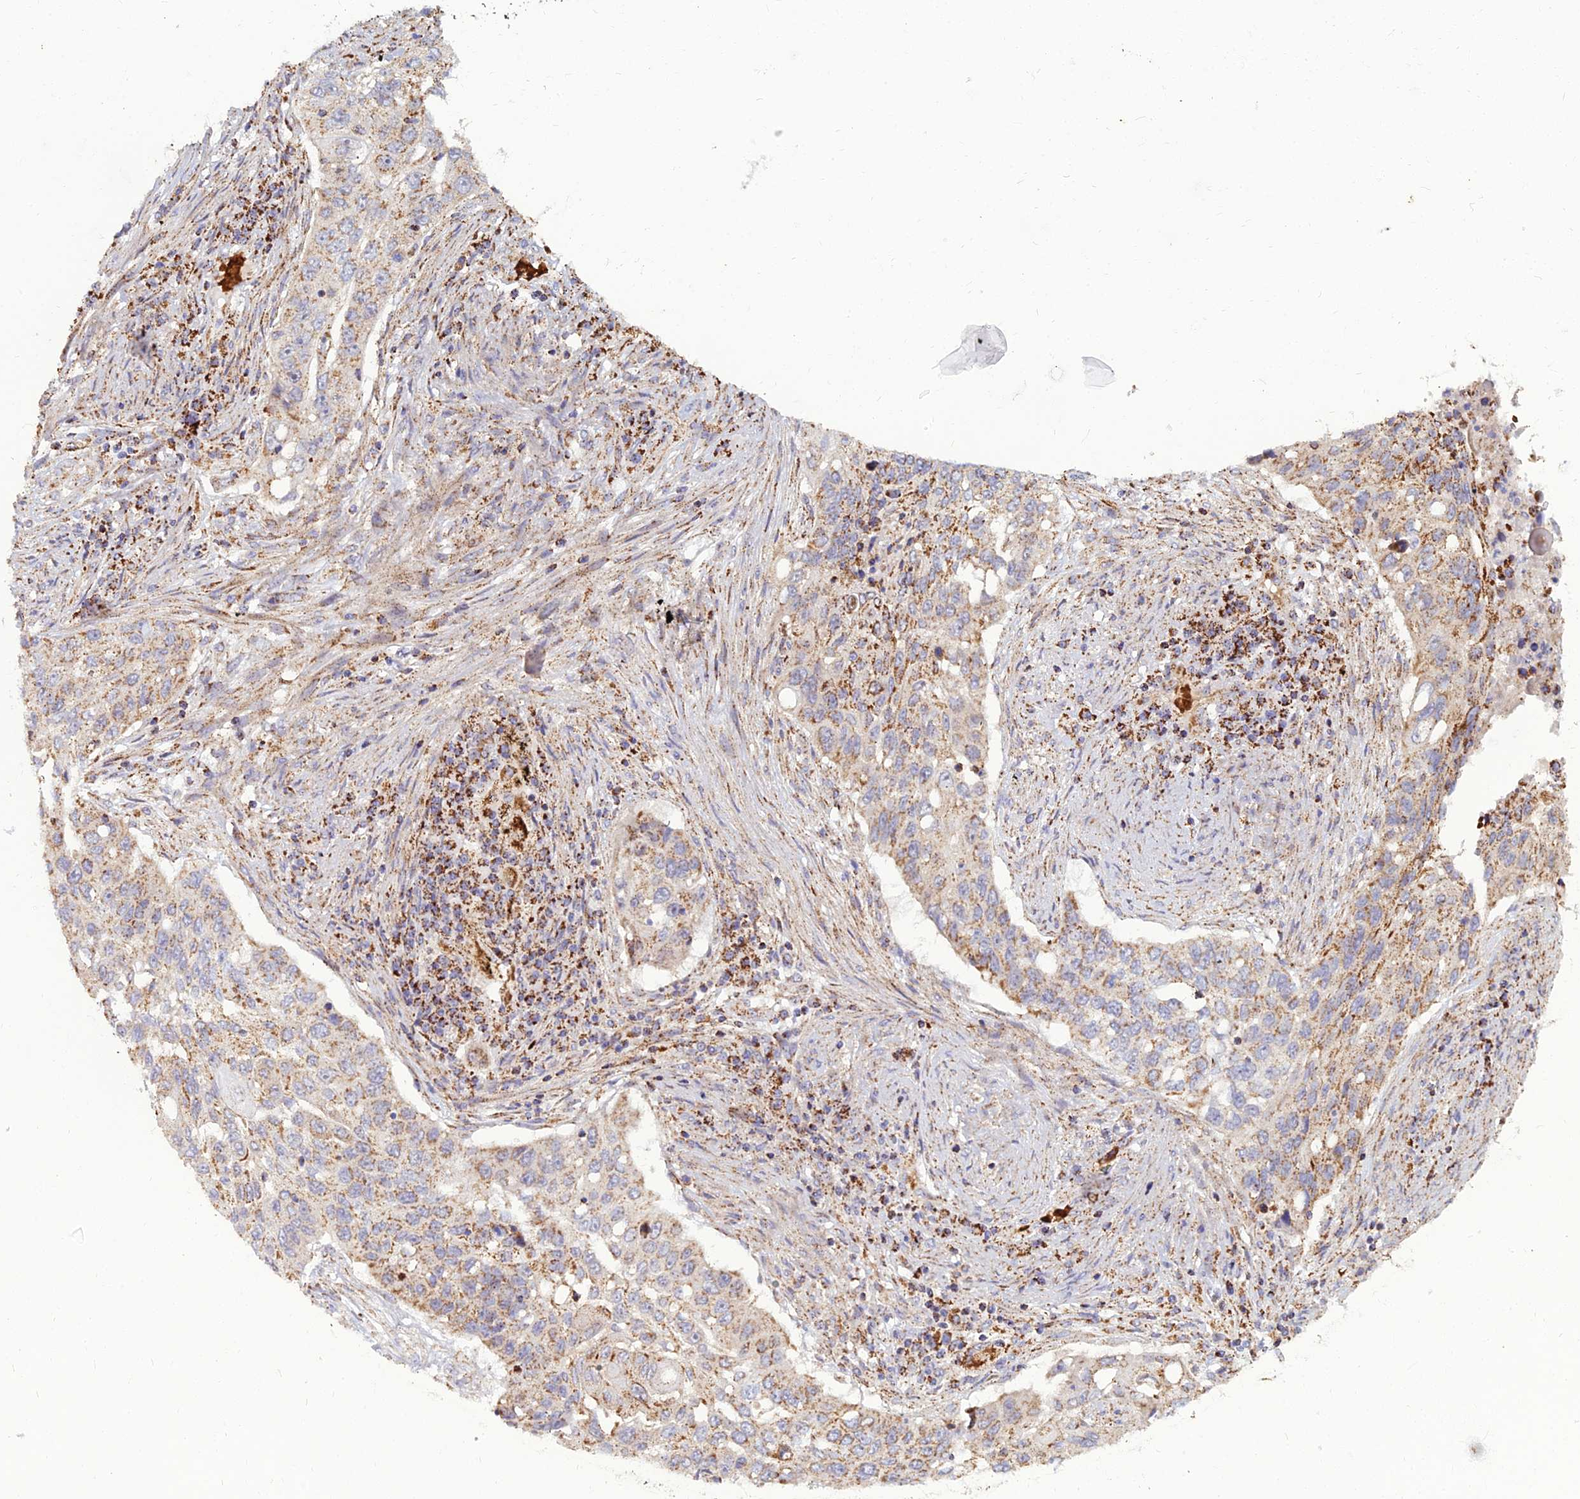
{"staining": {"intensity": "moderate", "quantity": ">75%", "location": "cytoplasmic/membranous"}, "tissue": "lung cancer", "cell_type": "Tumor cells", "image_type": "cancer", "snomed": [{"axis": "morphology", "description": "Squamous cell carcinoma, NOS"}, {"axis": "topography", "description": "Lung"}], "caption": "DAB immunohistochemical staining of lung cancer demonstrates moderate cytoplasmic/membranous protein expression in about >75% of tumor cells.", "gene": "SLC35F4", "patient": {"sex": "female", "age": 63}}